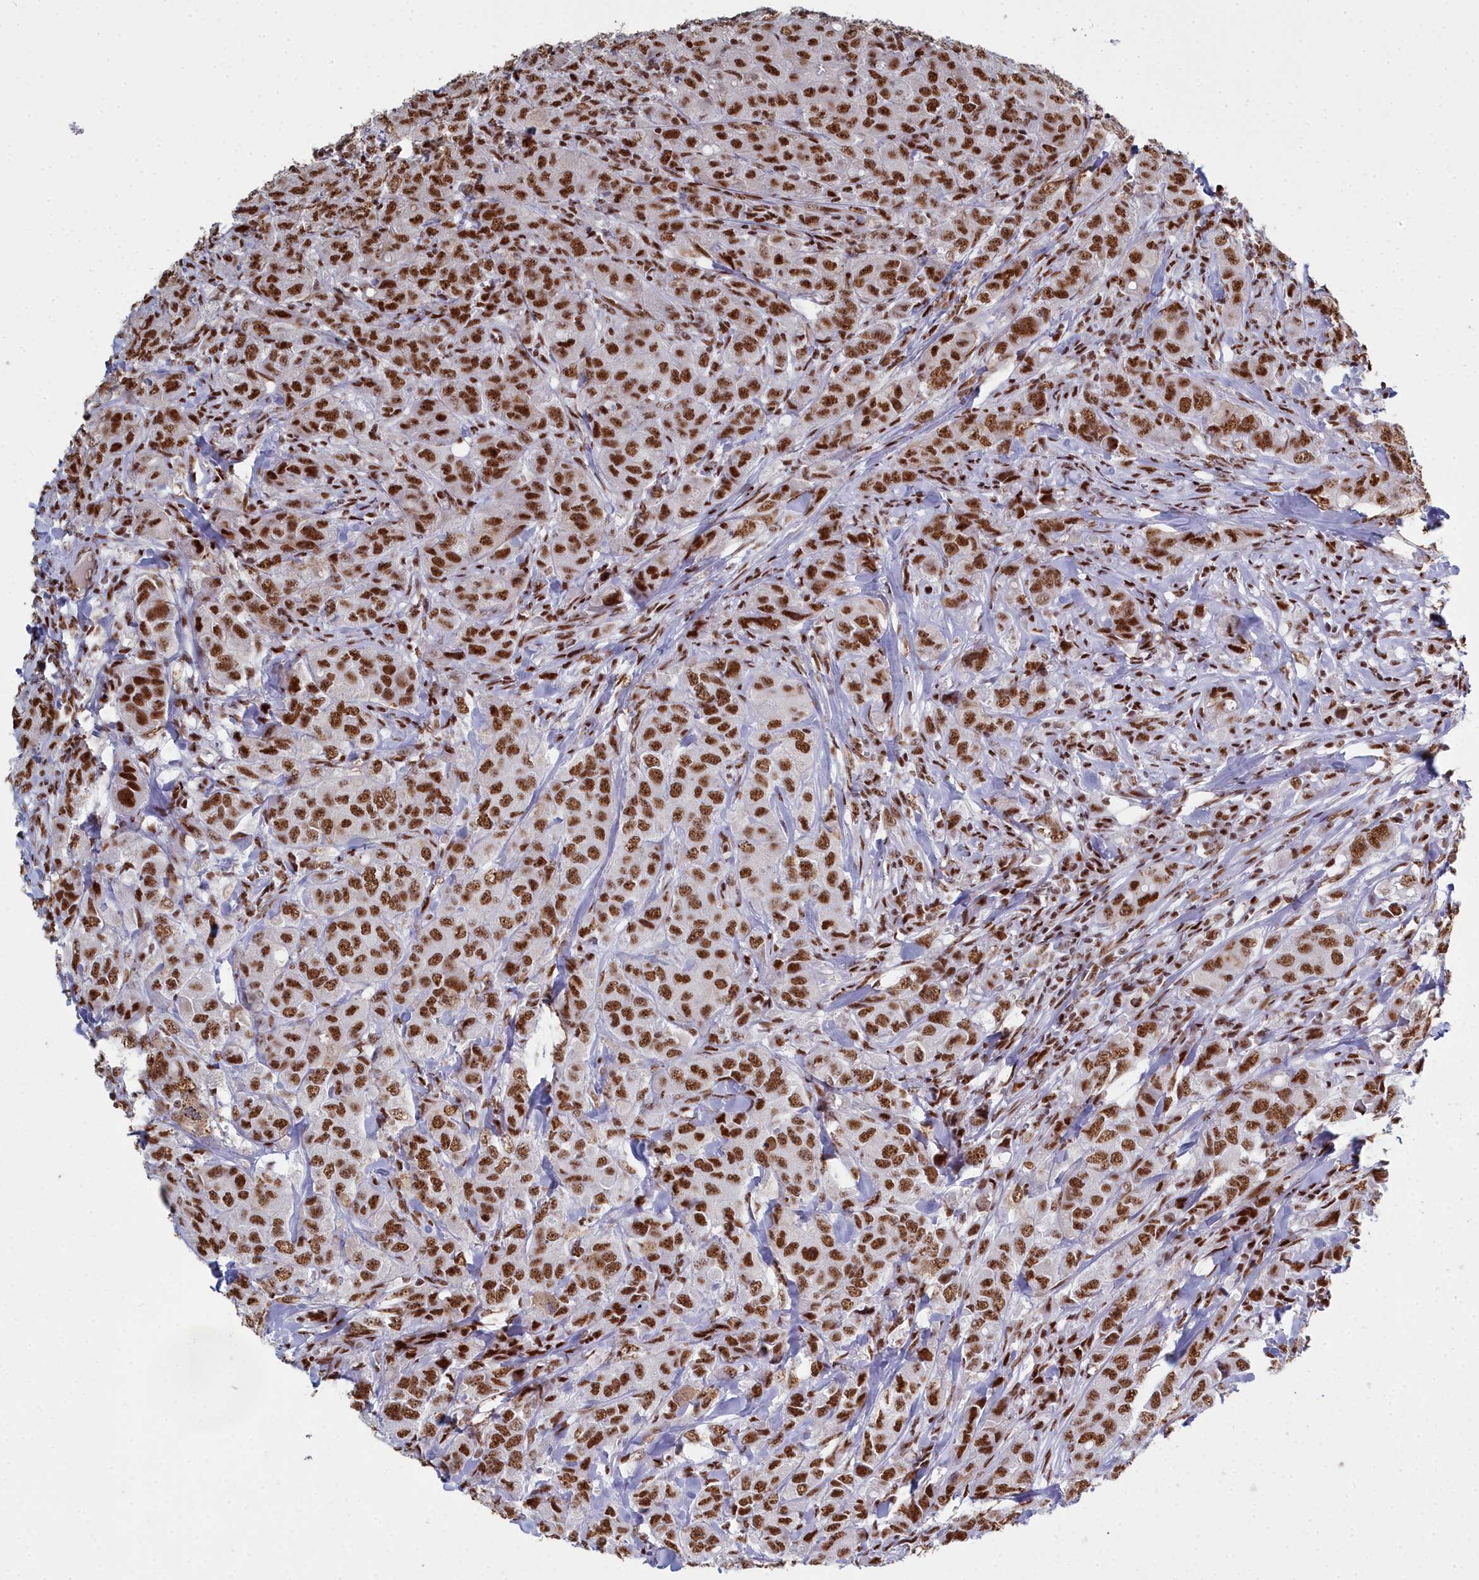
{"staining": {"intensity": "strong", "quantity": ">75%", "location": "nuclear"}, "tissue": "breast cancer", "cell_type": "Tumor cells", "image_type": "cancer", "snomed": [{"axis": "morphology", "description": "Duct carcinoma"}, {"axis": "topography", "description": "Breast"}], "caption": "Strong nuclear positivity for a protein is appreciated in approximately >75% of tumor cells of breast infiltrating ductal carcinoma using immunohistochemistry.", "gene": "SF3B3", "patient": {"sex": "female", "age": 43}}